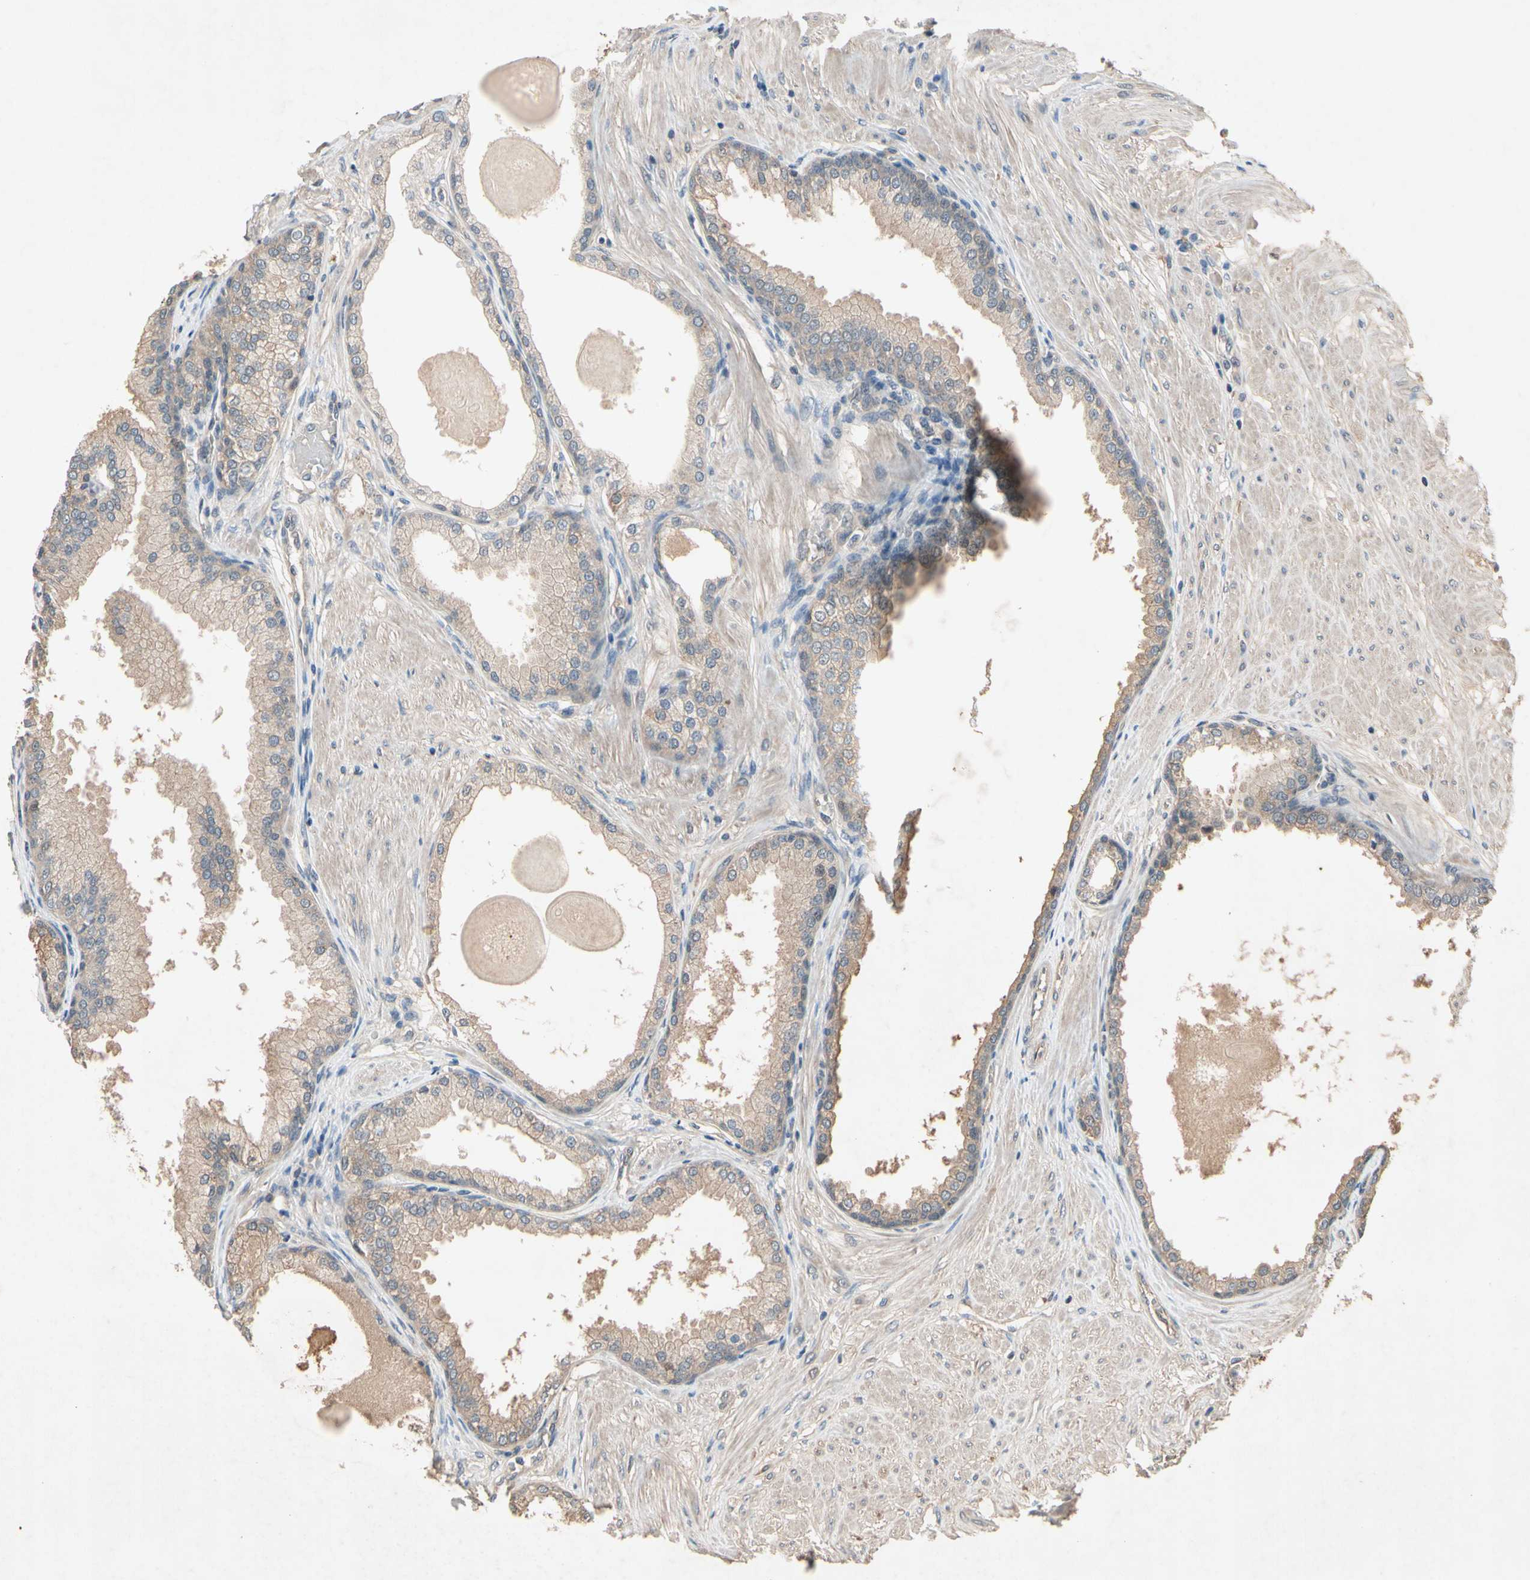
{"staining": {"intensity": "weak", "quantity": ">75%", "location": "cytoplasmic/membranous"}, "tissue": "prostate", "cell_type": "Glandular cells", "image_type": "normal", "snomed": [{"axis": "morphology", "description": "Normal tissue, NOS"}, {"axis": "topography", "description": "Prostate"}], "caption": "IHC image of benign human prostate stained for a protein (brown), which reveals low levels of weak cytoplasmic/membranous expression in about >75% of glandular cells.", "gene": "NSF", "patient": {"sex": "male", "age": 51}}